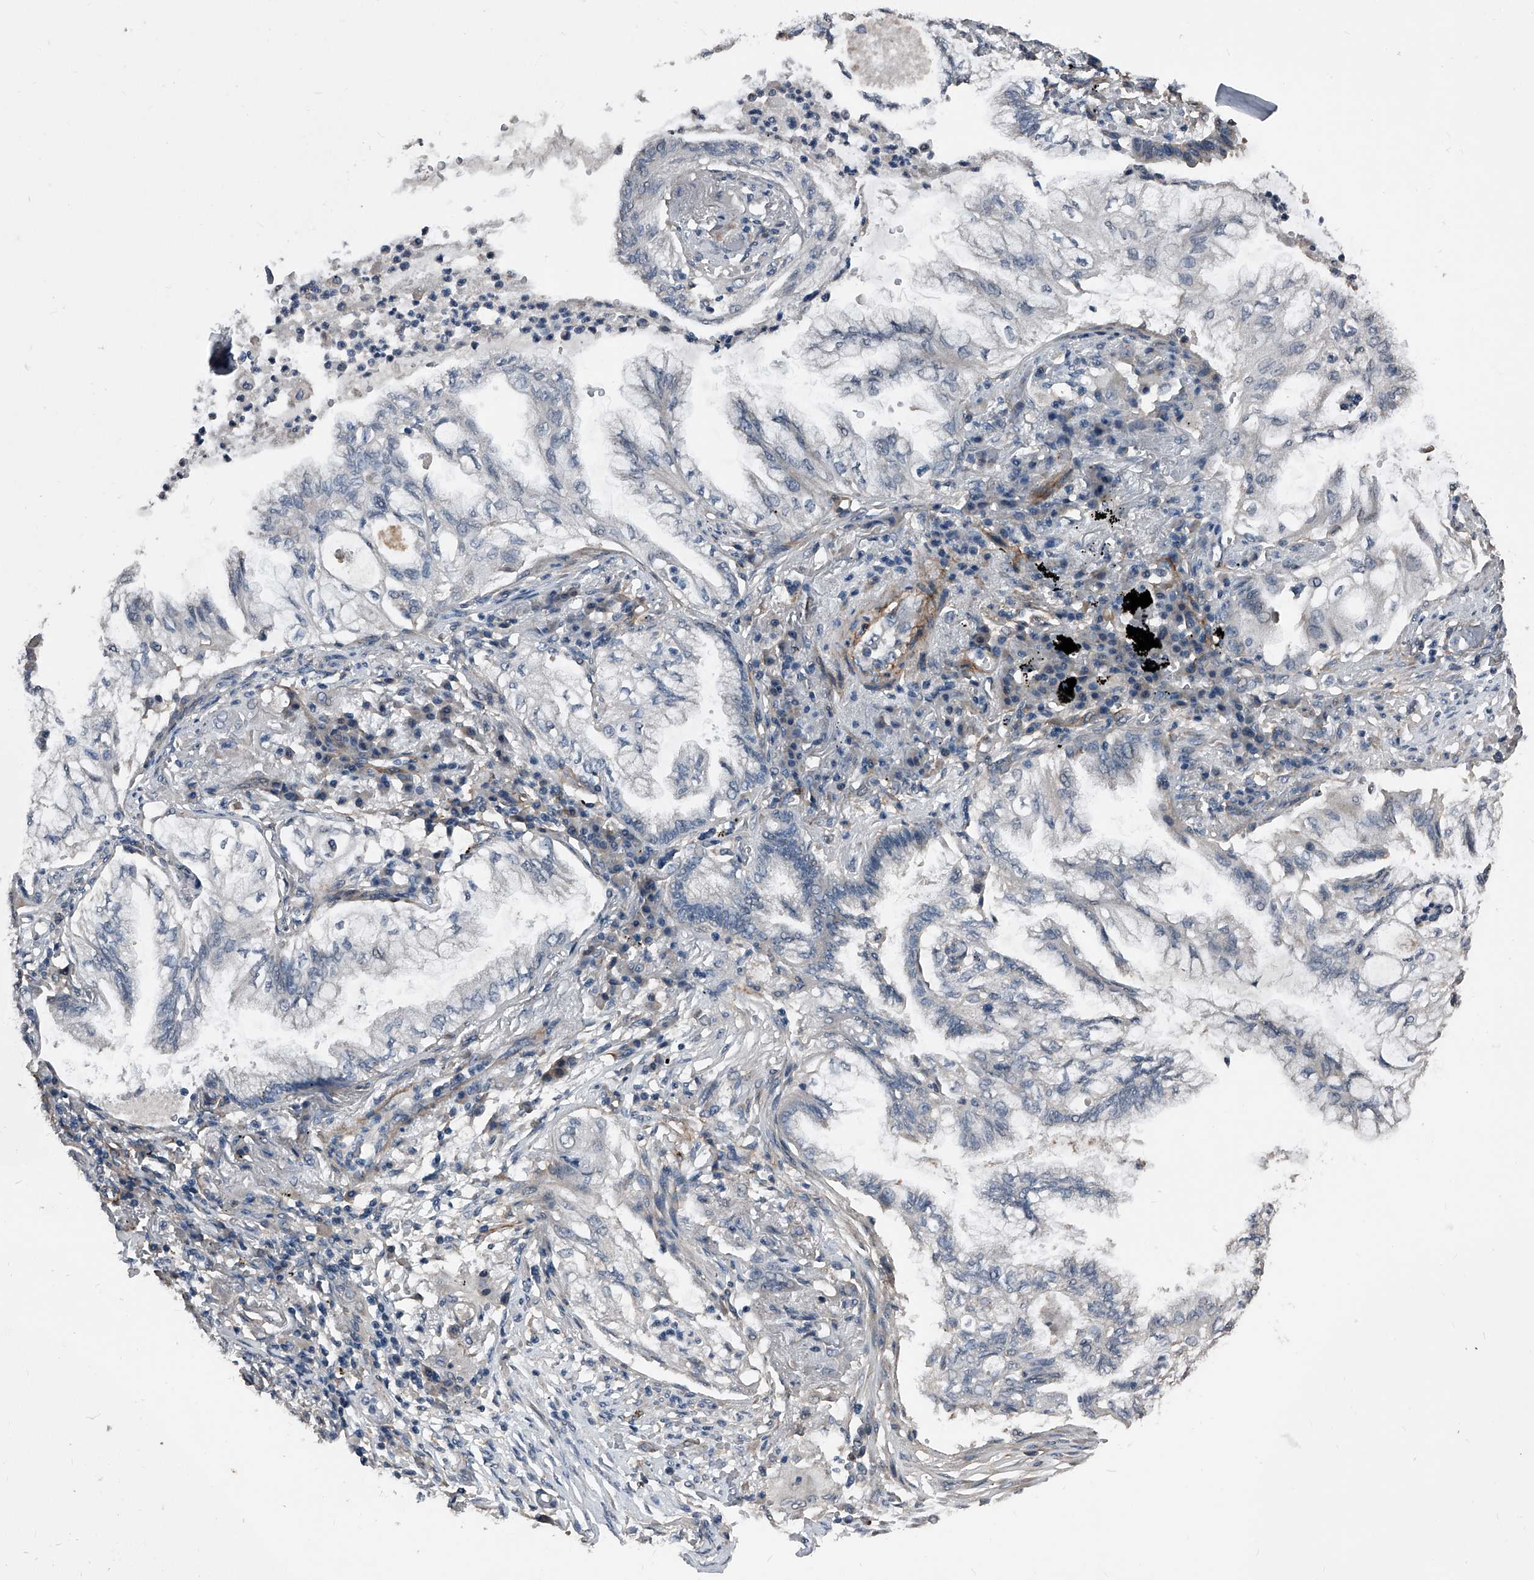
{"staining": {"intensity": "negative", "quantity": "none", "location": "none"}, "tissue": "lung cancer", "cell_type": "Tumor cells", "image_type": "cancer", "snomed": [{"axis": "morphology", "description": "Adenocarcinoma, NOS"}, {"axis": "topography", "description": "Lung"}], "caption": "Immunohistochemical staining of lung adenocarcinoma displays no significant staining in tumor cells.", "gene": "PHACTR1", "patient": {"sex": "female", "age": 70}}